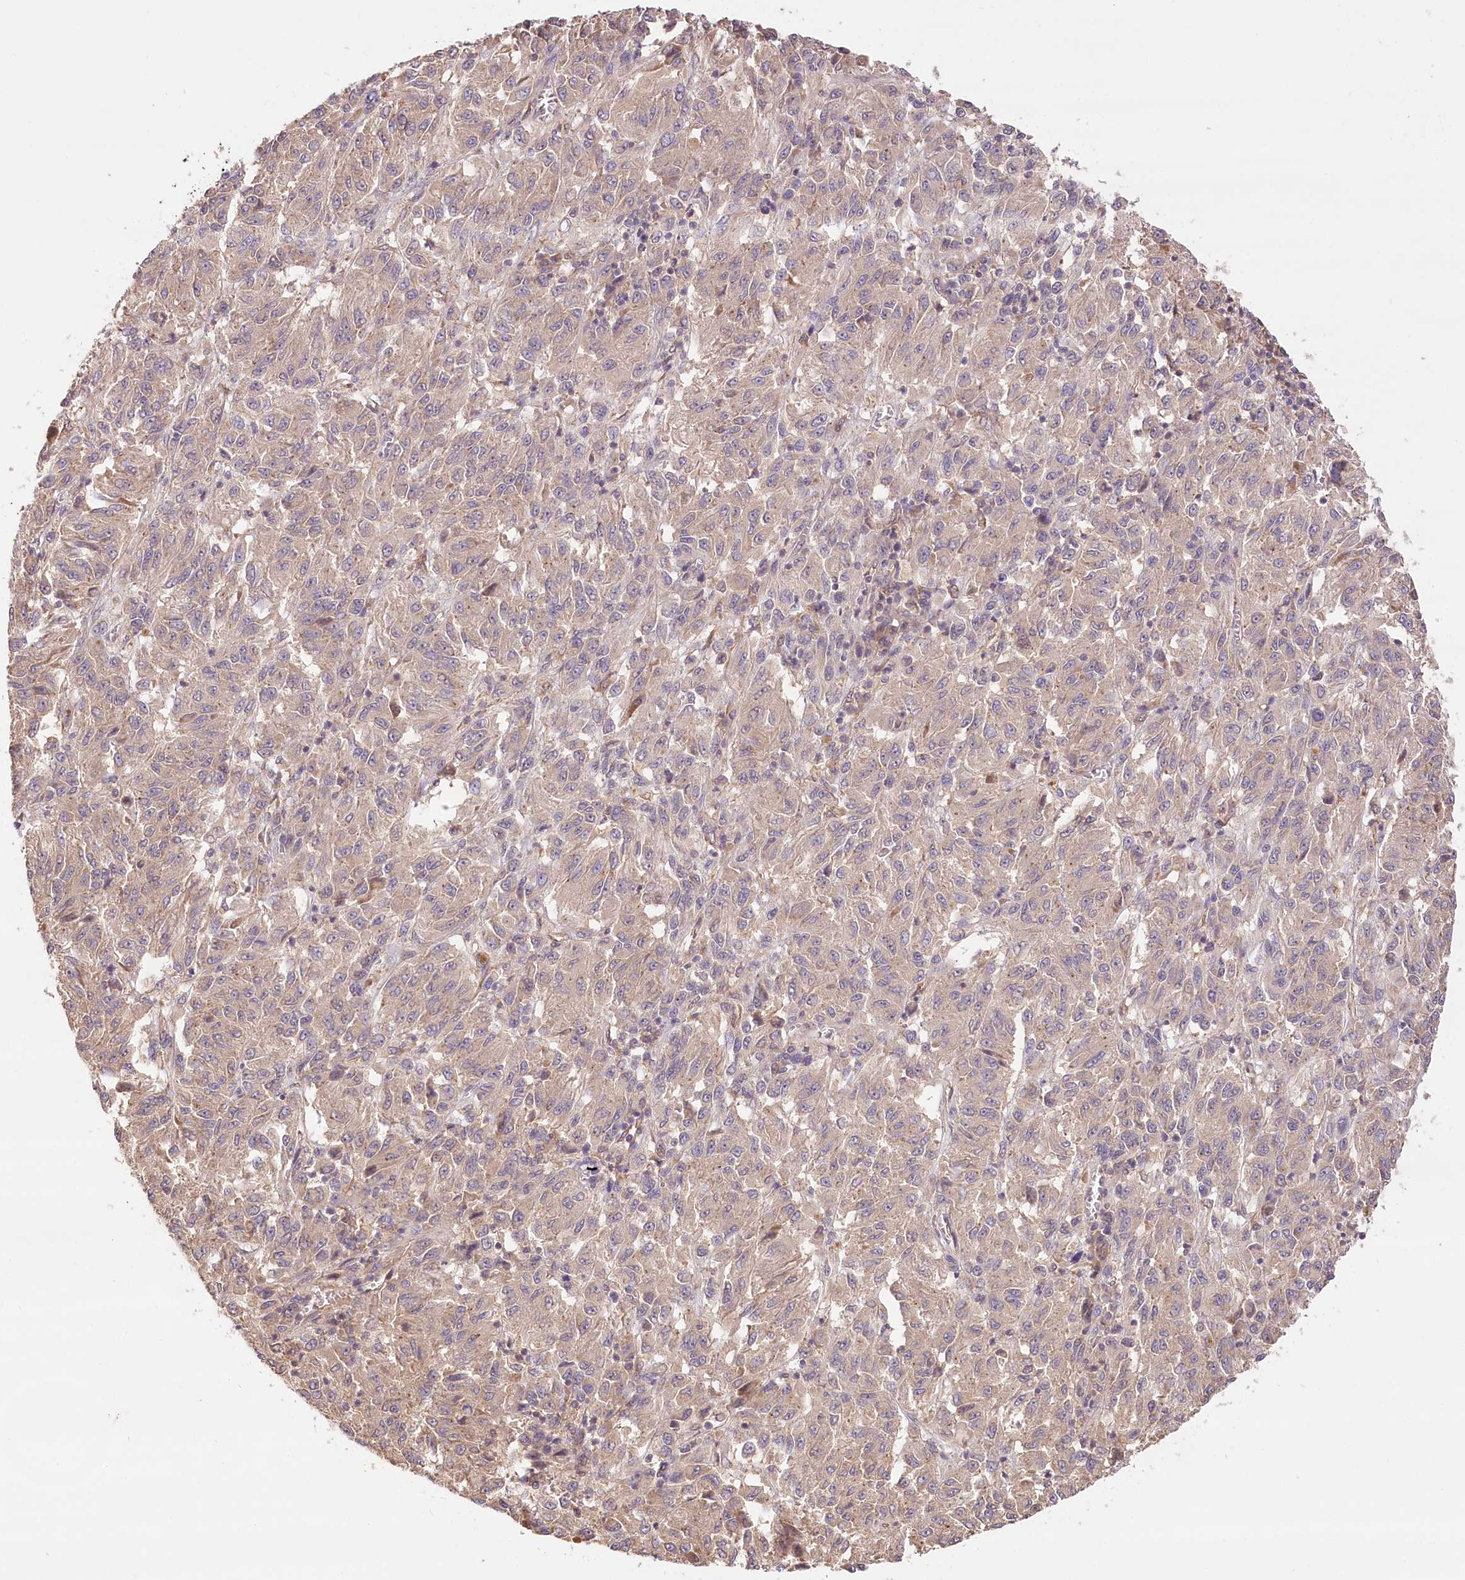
{"staining": {"intensity": "weak", "quantity": "25%-75%", "location": "cytoplasmic/membranous"}, "tissue": "melanoma", "cell_type": "Tumor cells", "image_type": "cancer", "snomed": [{"axis": "morphology", "description": "Malignant melanoma, Metastatic site"}, {"axis": "topography", "description": "Lung"}], "caption": "A brown stain shows weak cytoplasmic/membranous expression of a protein in malignant melanoma (metastatic site) tumor cells.", "gene": "LSS", "patient": {"sex": "male", "age": 64}}